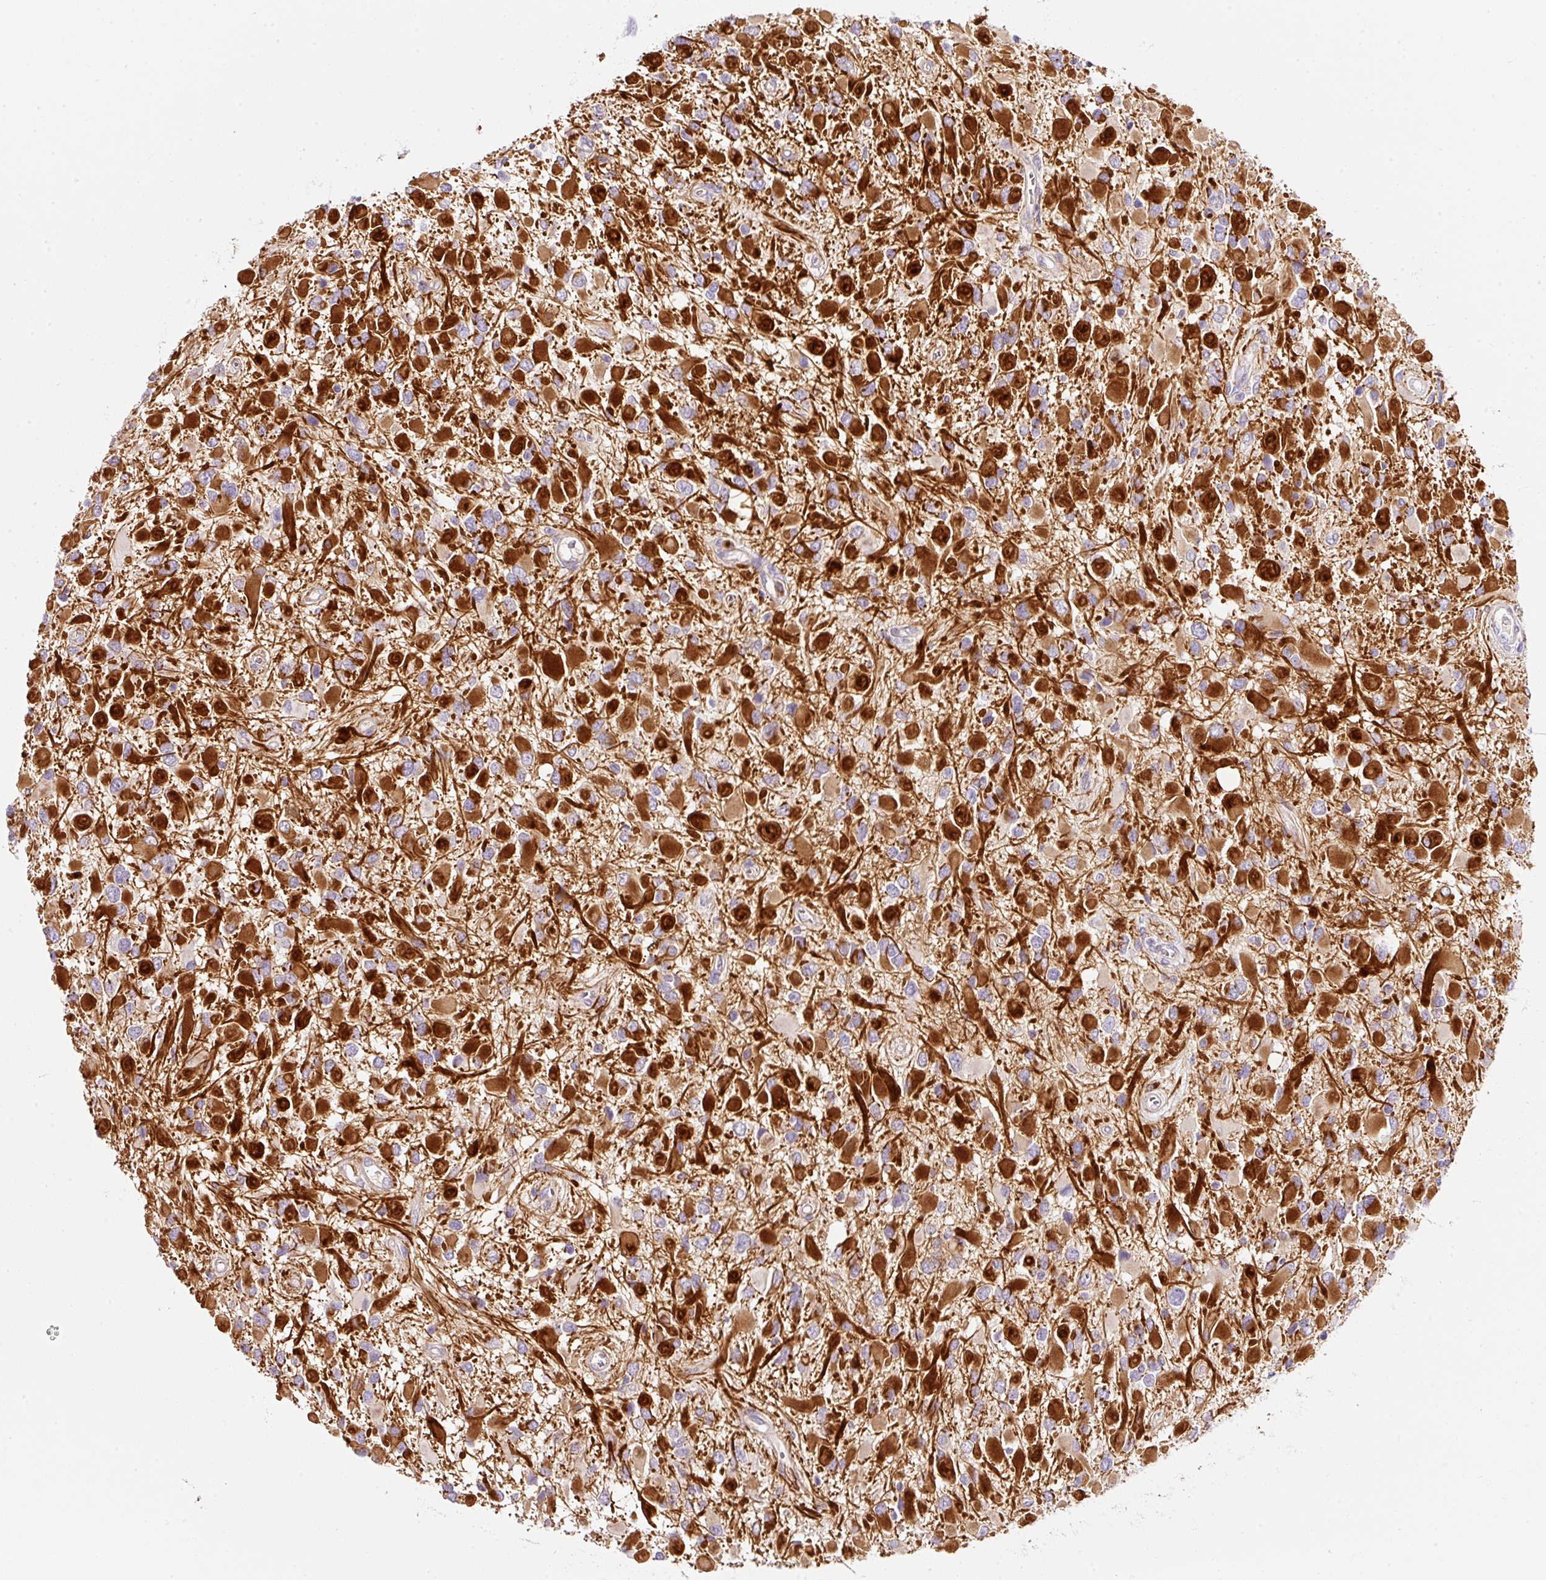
{"staining": {"intensity": "strong", "quantity": ">75%", "location": "cytoplasmic/membranous"}, "tissue": "glioma", "cell_type": "Tumor cells", "image_type": "cancer", "snomed": [{"axis": "morphology", "description": "Glioma, malignant, High grade"}, {"axis": "topography", "description": "Brain"}], "caption": "Immunohistochemical staining of human glioma displays strong cytoplasmic/membranous protein positivity in about >75% of tumor cells.", "gene": "NBPF11", "patient": {"sex": "male", "age": 53}}